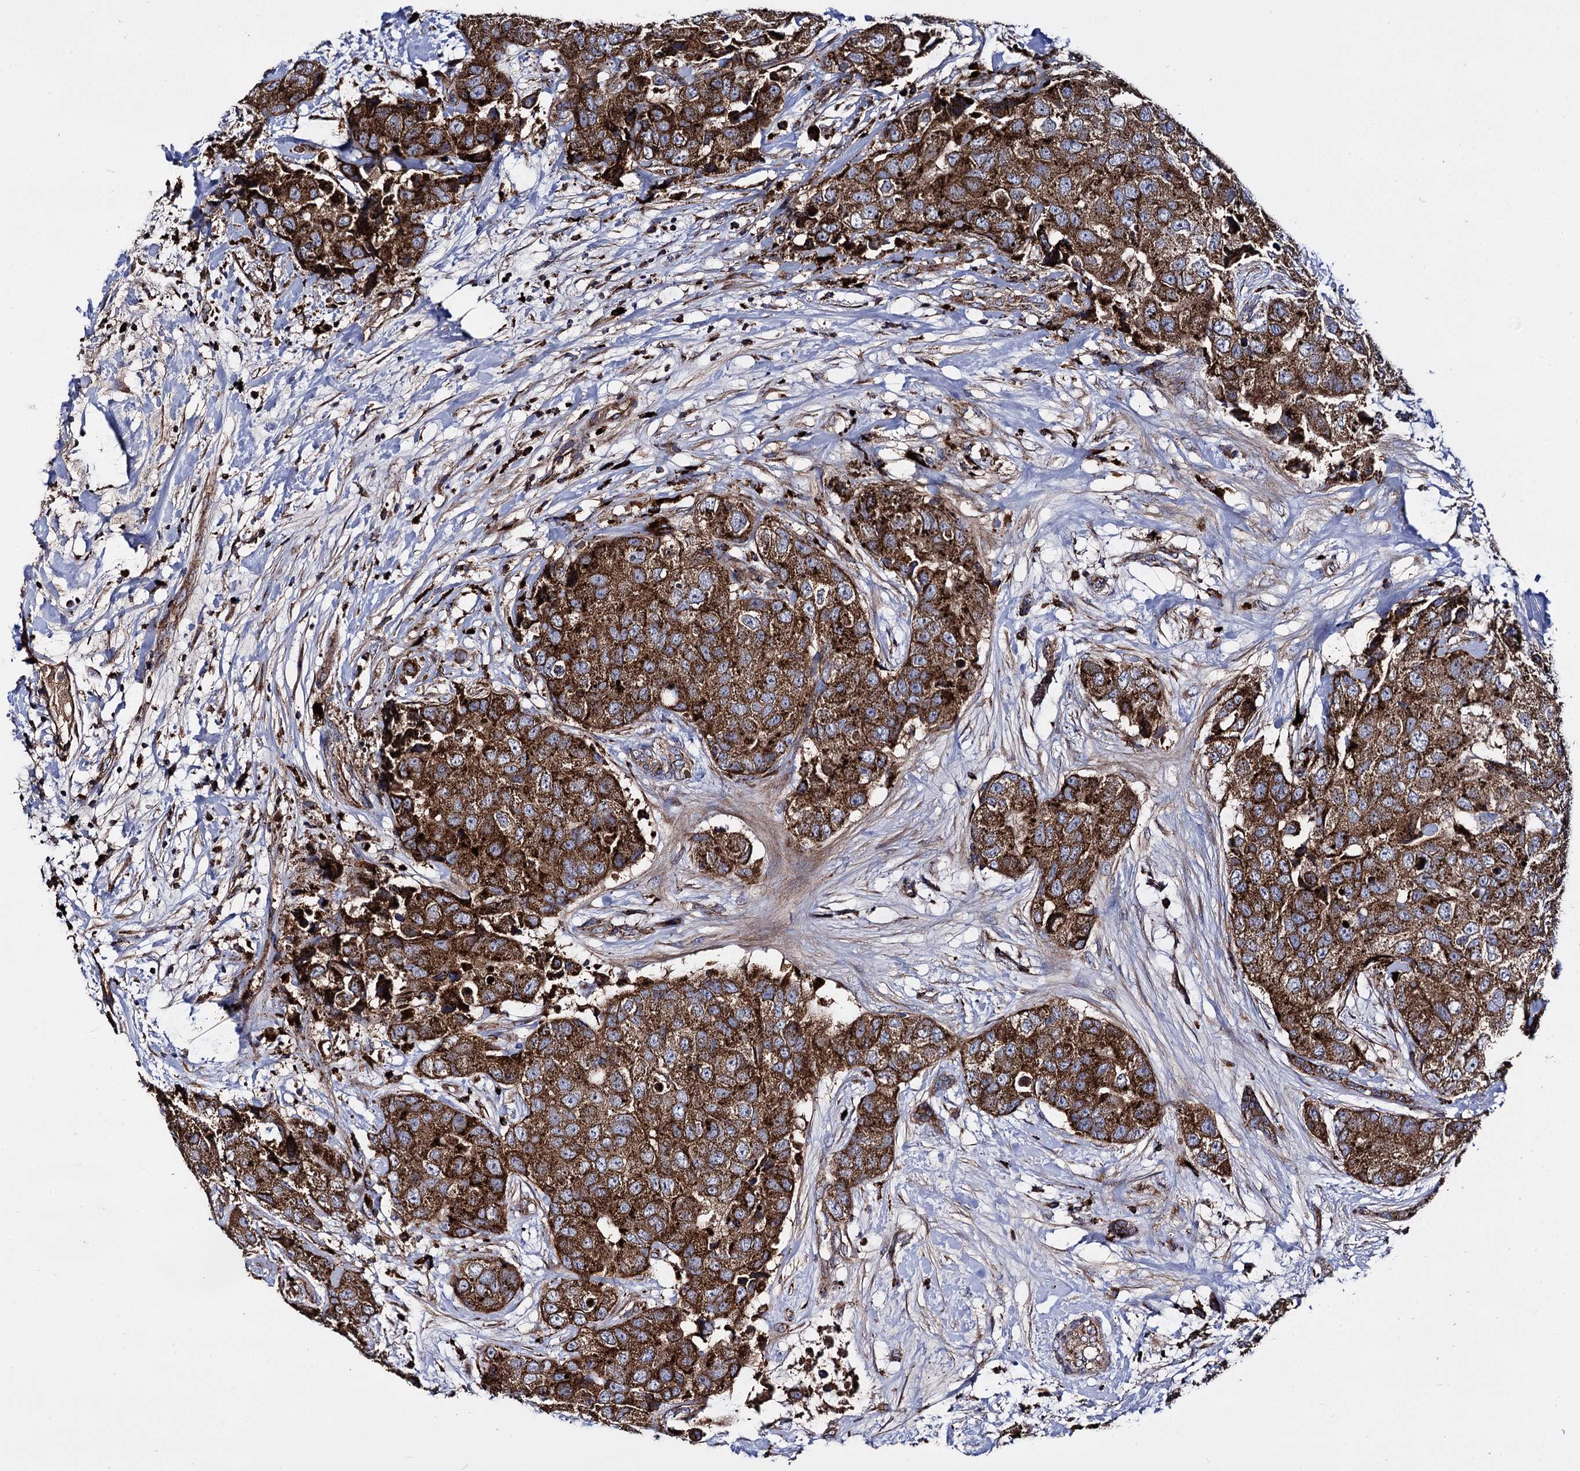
{"staining": {"intensity": "strong", "quantity": ">75%", "location": "cytoplasmic/membranous"}, "tissue": "breast cancer", "cell_type": "Tumor cells", "image_type": "cancer", "snomed": [{"axis": "morphology", "description": "Duct carcinoma"}, {"axis": "topography", "description": "Breast"}], "caption": "Immunohistochemistry (IHC) (DAB) staining of breast invasive ductal carcinoma exhibits strong cytoplasmic/membranous protein expression in approximately >75% of tumor cells.", "gene": "IQCH", "patient": {"sex": "female", "age": 62}}